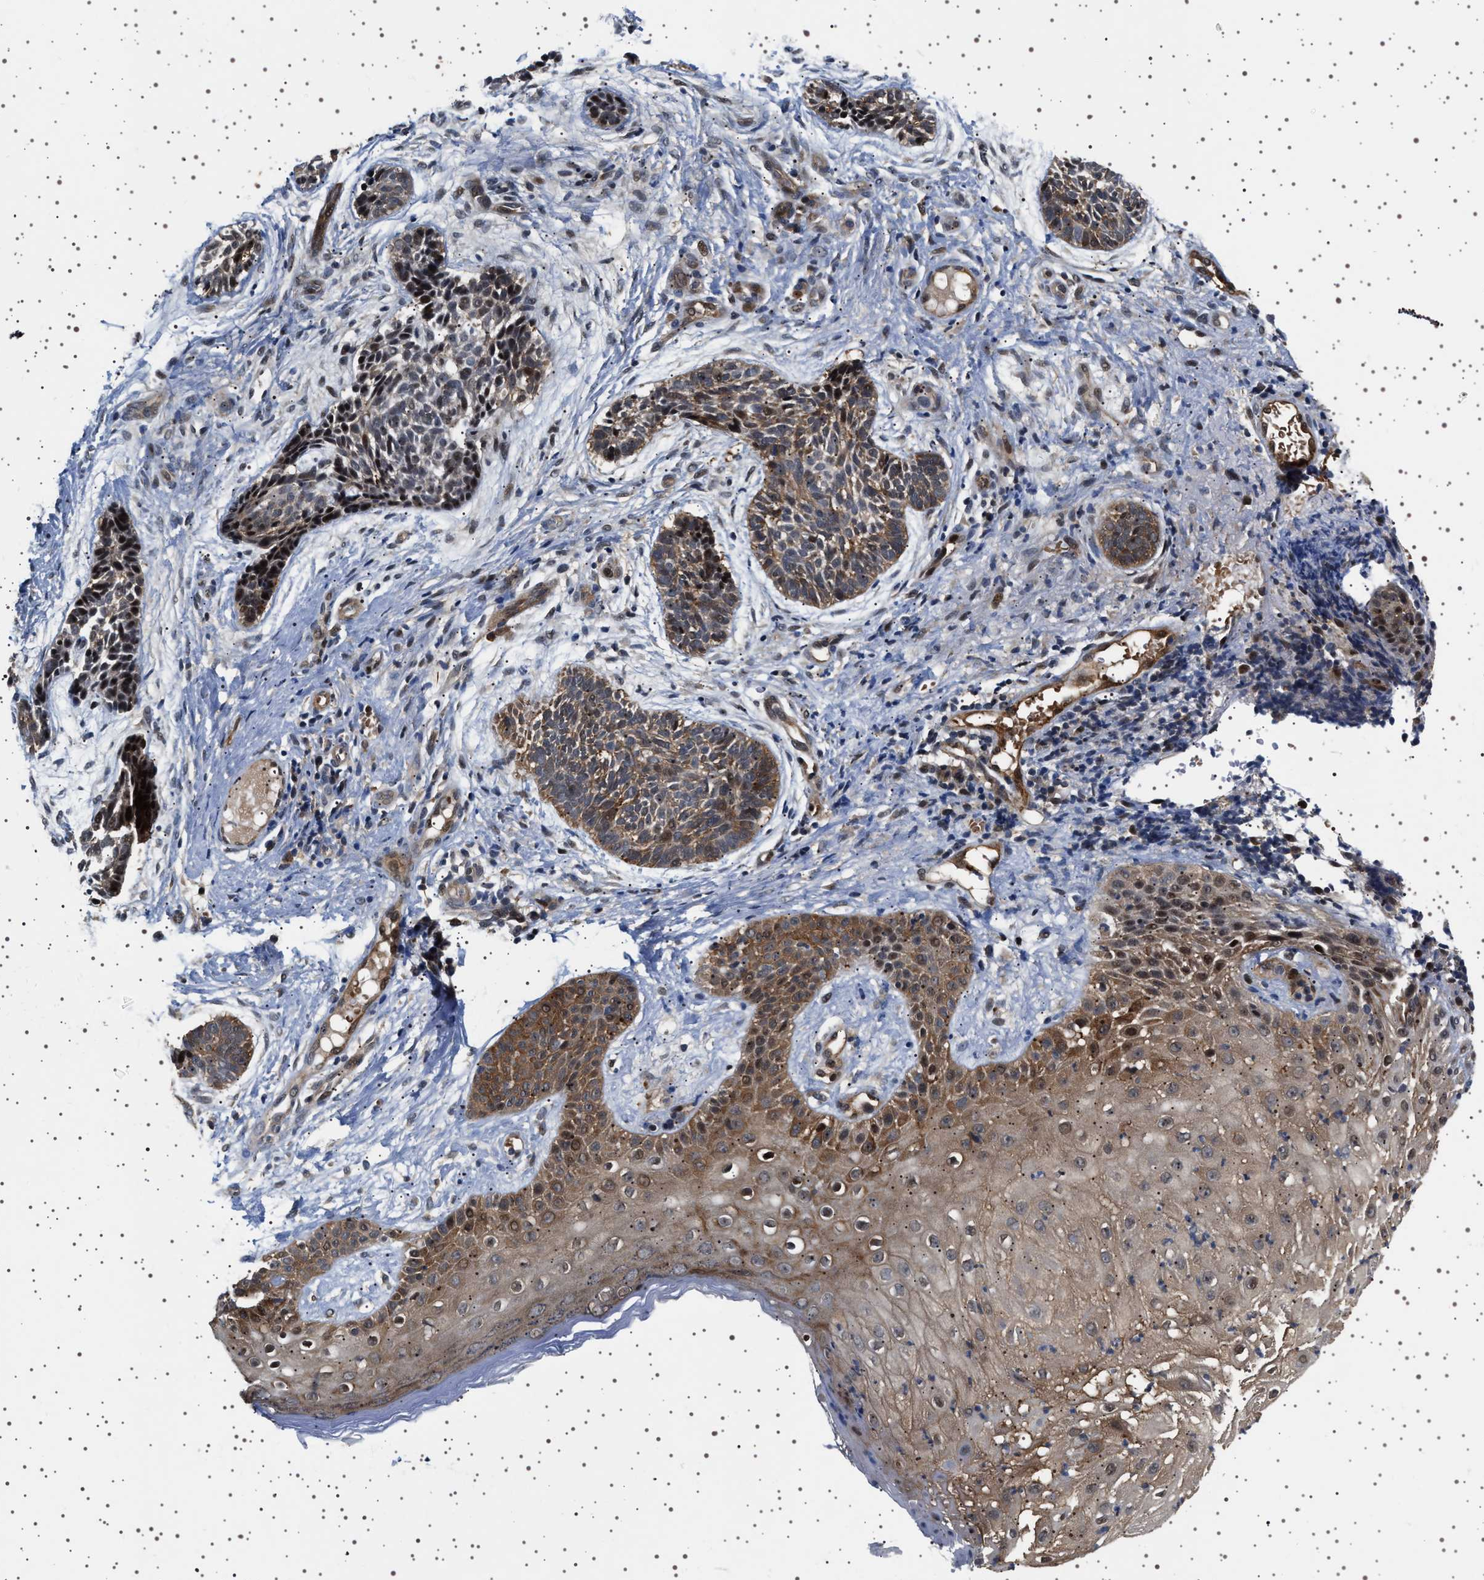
{"staining": {"intensity": "moderate", "quantity": ">75%", "location": "cytoplasmic/membranous"}, "tissue": "skin cancer", "cell_type": "Tumor cells", "image_type": "cancer", "snomed": [{"axis": "morphology", "description": "Normal tissue, NOS"}, {"axis": "morphology", "description": "Basal cell carcinoma"}, {"axis": "topography", "description": "Skin"}], "caption": "The immunohistochemical stain labels moderate cytoplasmic/membranous expression in tumor cells of skin basal cell carcinoma tissue.", "gene": "BAG3", "patient": {"sex": "male", "age": 63}}